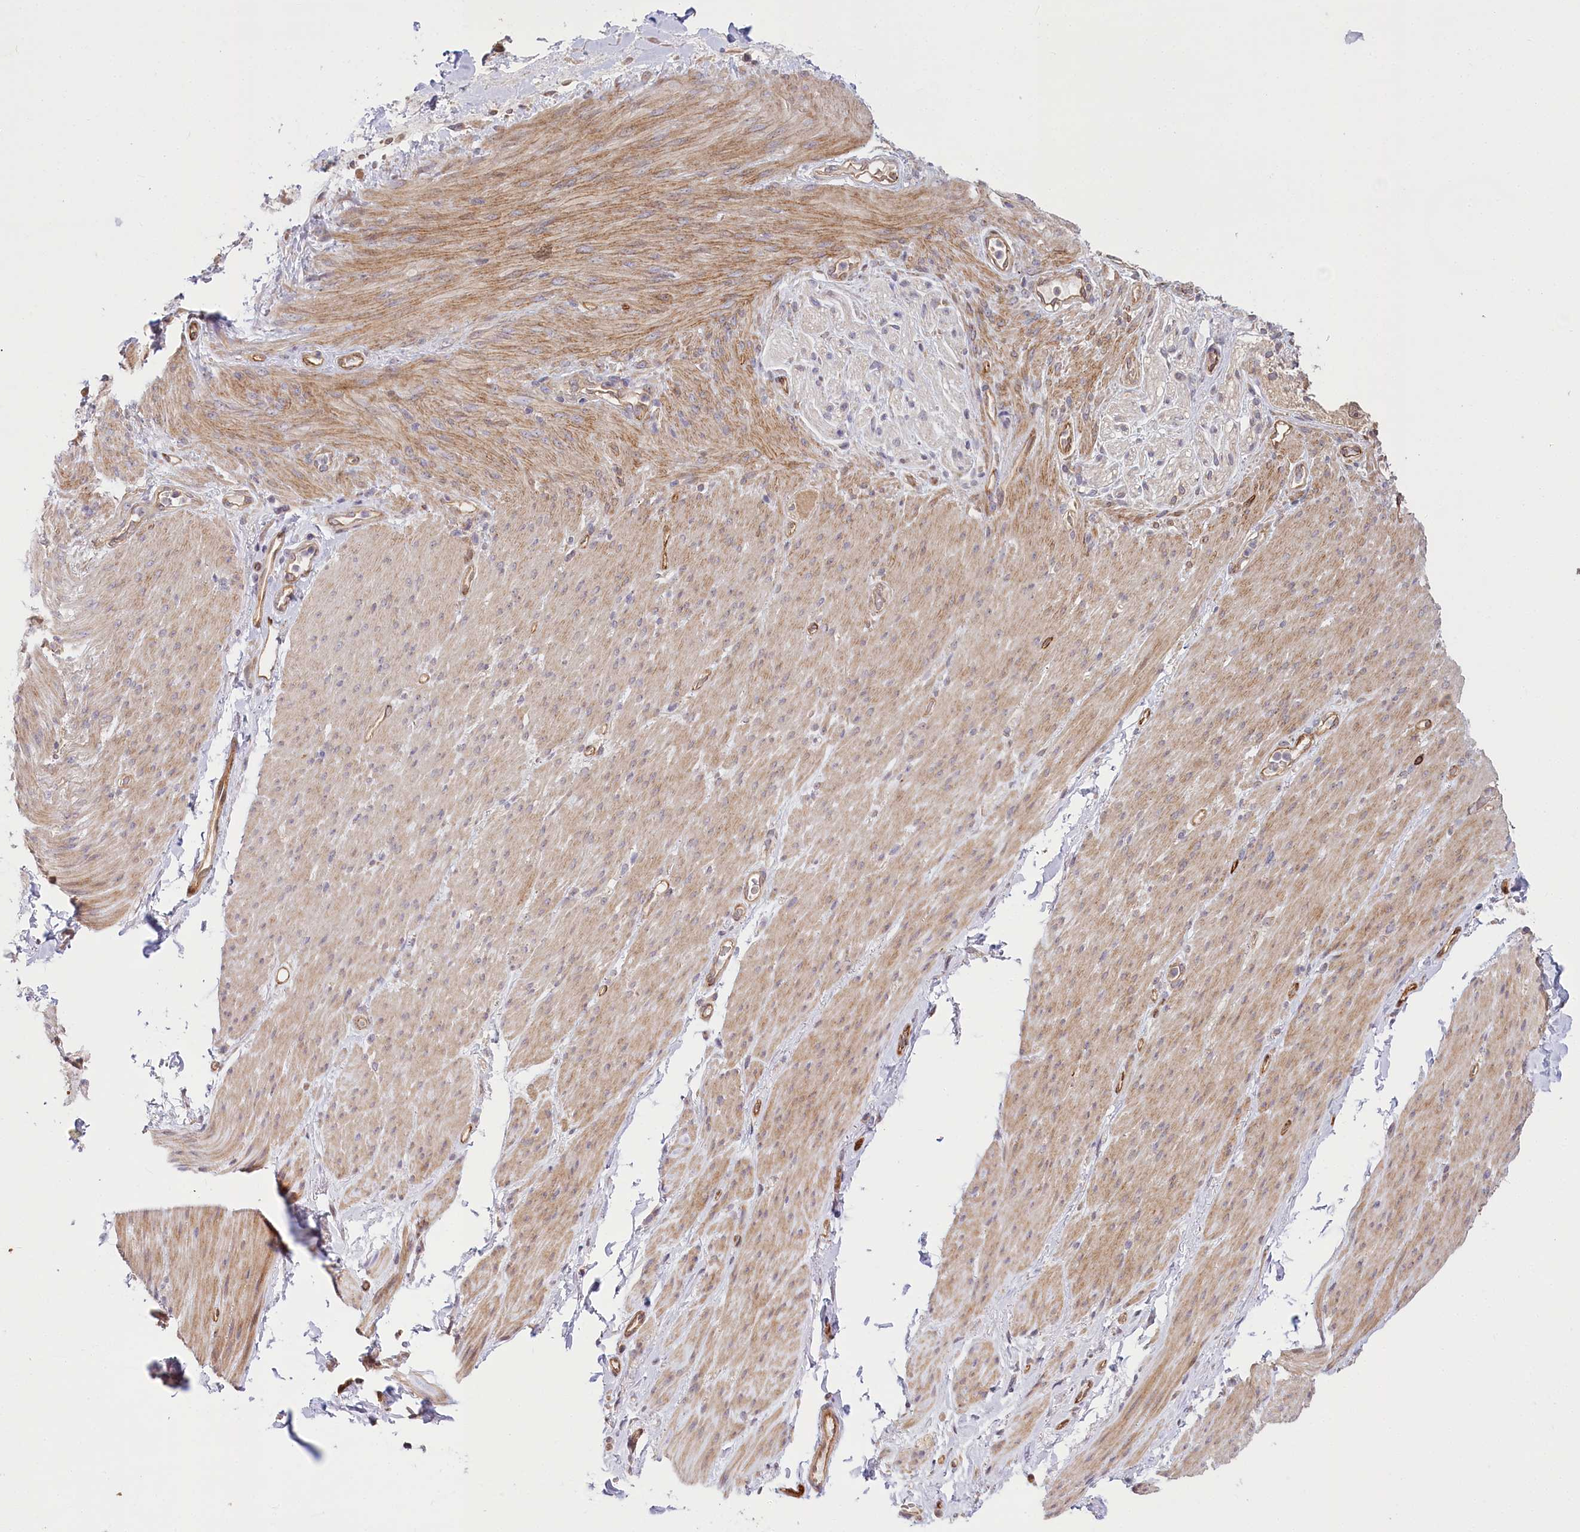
{"staining": {"intensity": "moderate", "quantity": ">75%", "location": "cytoplasmic/membranous,nuclear"}, "tissue": "adipose tissue", "cell_type": "Adipocytes", "image_type": "normal", "snomed": [{"axis": "morphology", "description": "Normal tissue, NOS"}, {"axis": "topography", "description": "Colon"}, {"axis": "topography", "description": "Peripheral nerve tissue"}], "caption": "This image displays IHC staining of benign human adipose tissue, with medium moderate cytoplasmic/membranous,nuclear positivity in about >75% of adipocytes.", "gene": "CEP70", "patient": {"sex": "female", "age": 61}}